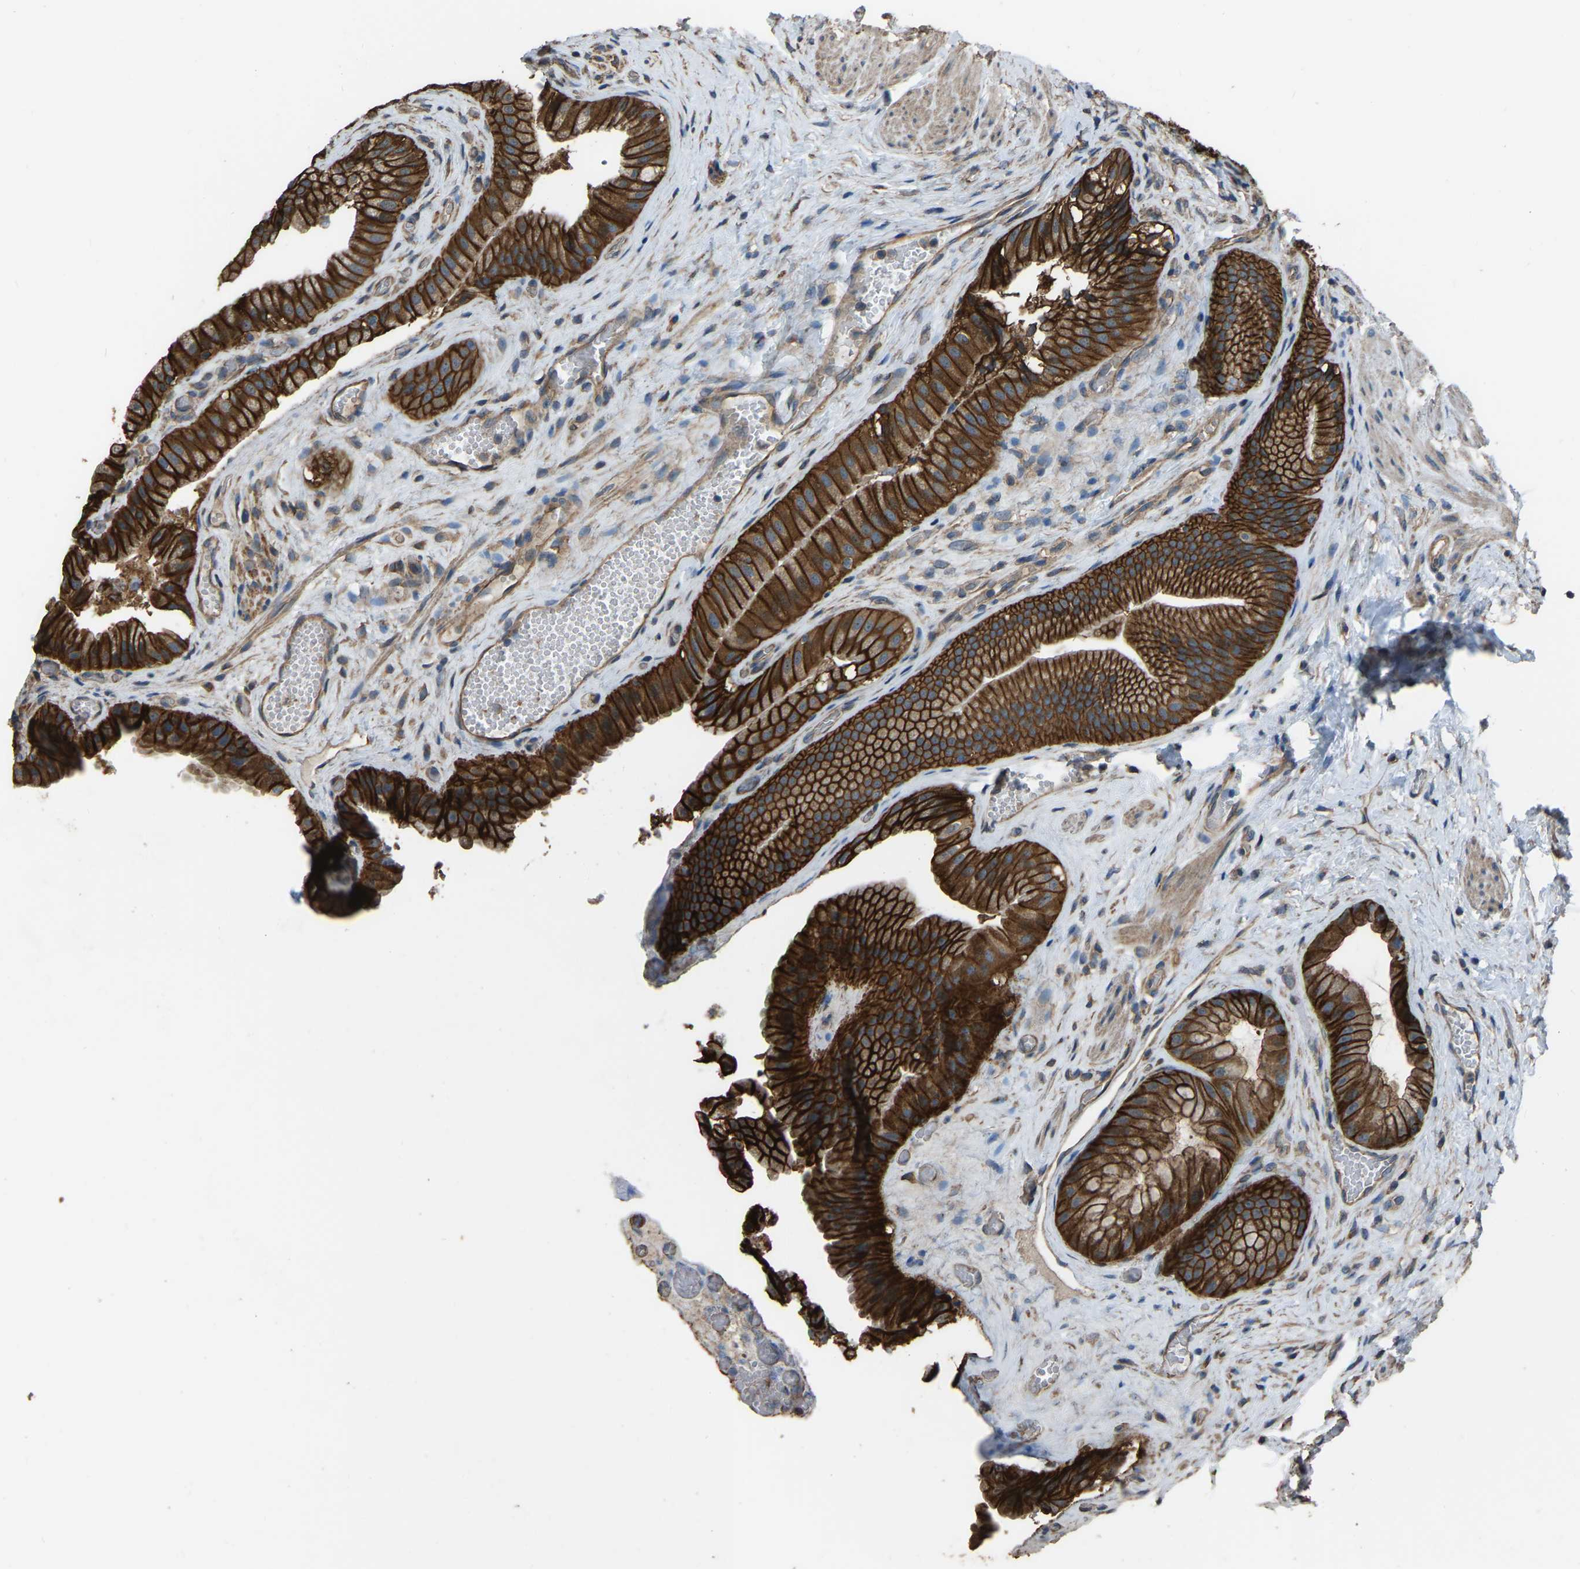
{"staining": {"intensity": "strong", "quantity": ">75%", "location": "cytoplasmic/membranous"}, "tissue": "gallbladder", "cell_type": "Glandular cells", "image_type": "normal", "snomed": [{"axis": "morphology", "description": "Normal tissue, NOS"}, {"axis": "topography", "description": "Gallbladder"}], "caption": "Immunohistochemistry (IHC) (DAB) staining of benign gallbladder shows strong cytoplasmic/membranous protein positivity in approximately >75% of glandular cells.", "gene": "SLC4A2", "patient": {"sex": "male", "age": 49}}